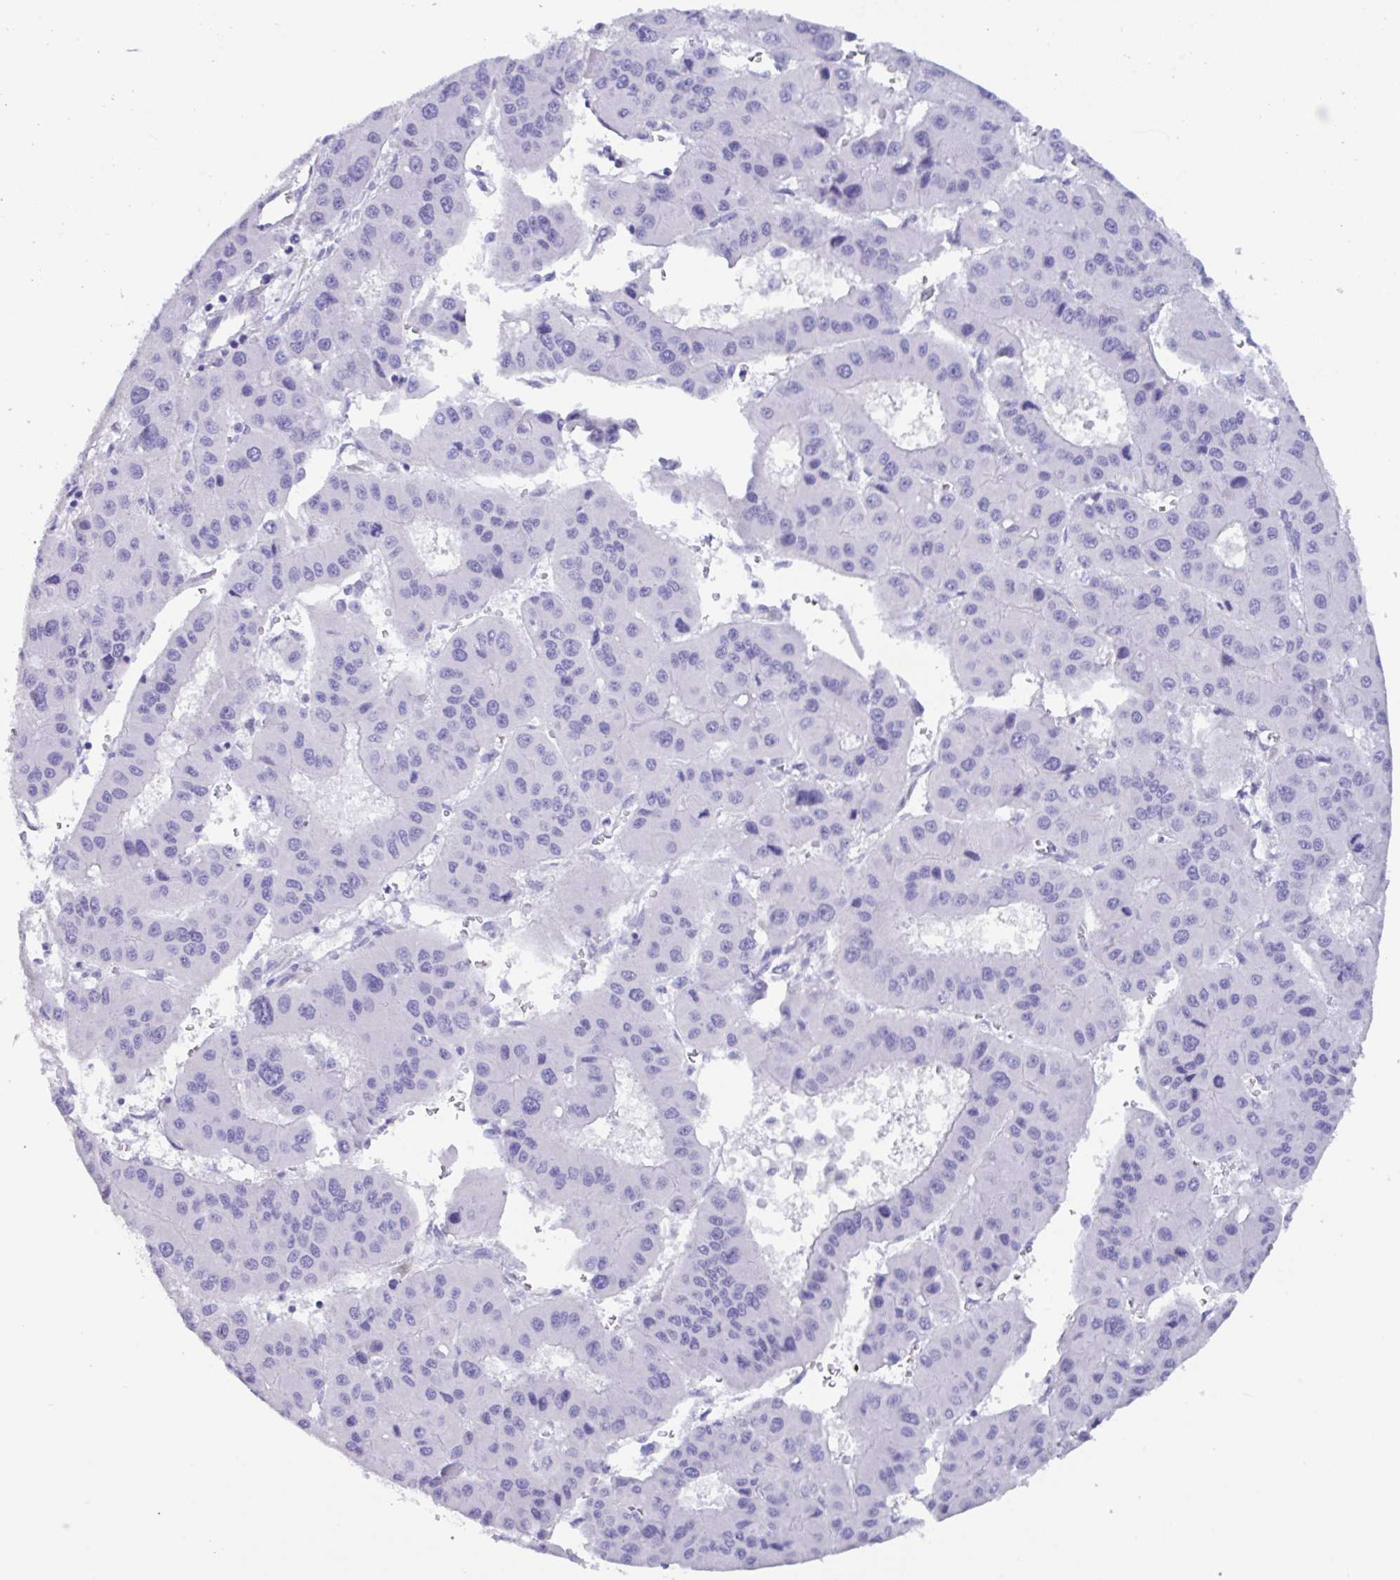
{"staining": {"intensity": "negative", "quantity": "none", "location": "none"}, "tissue": "liver cancer", "cell_type": "Tumor cells", "image_type": "cancer", "snomed": [{"axis": "morphology", "description": "Carcinoma, Hepatocellular, NOS"}, {"axis": "topography", "description": "Liver"}], "caption": "Tumor cells are negative for protein expression in human liver cancer.", "gene": "TNNC1", "patient": {"sex": "male", "age": 73}}